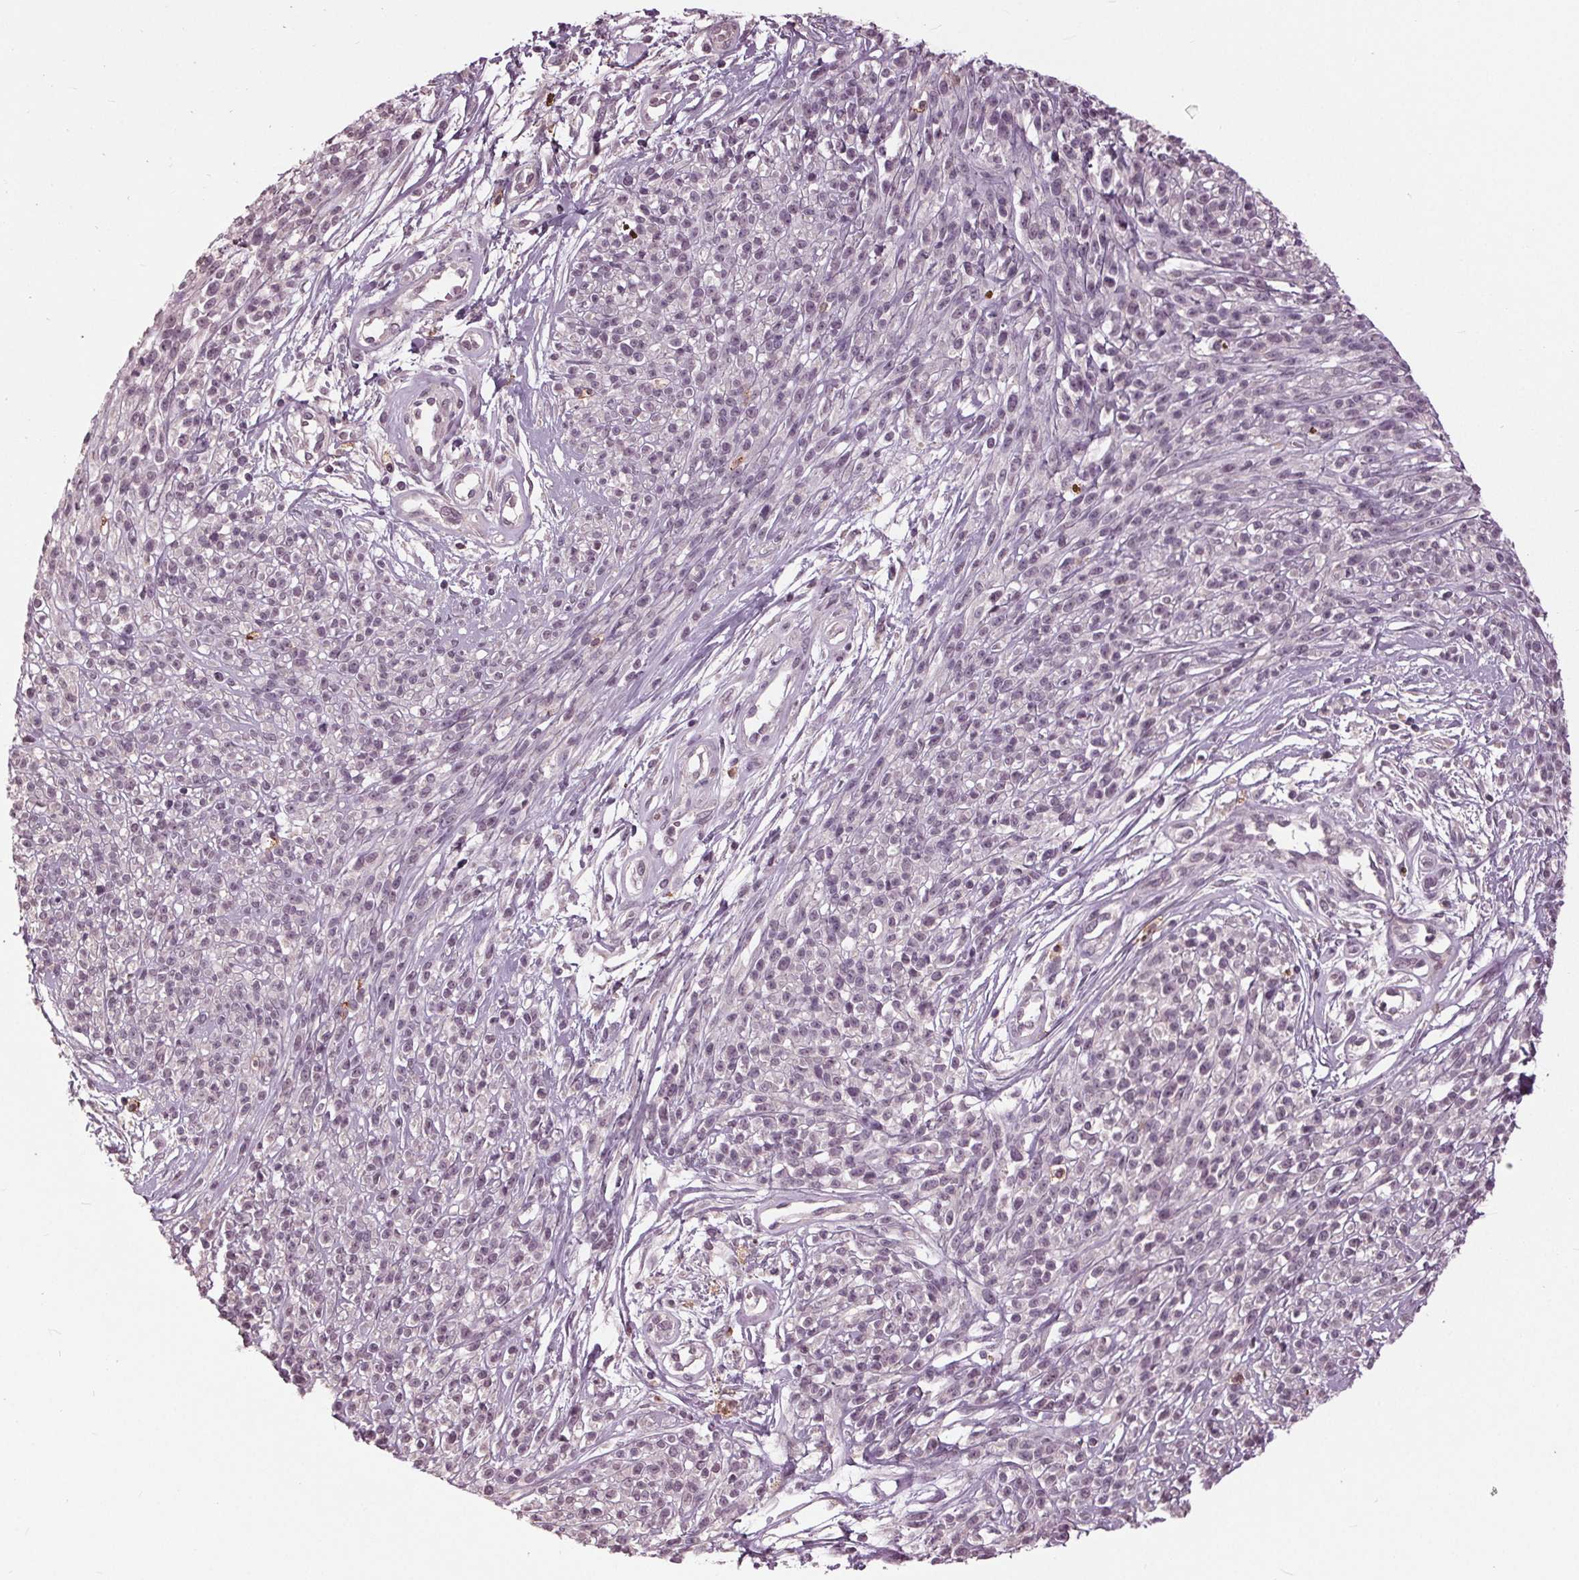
{"staining": {"intensity": "negative", "quantity": "none", "location": "none"}, "tissue": "melanoma", "cell_type": "Tumor cells", "image_type": "cancer", "snomed": [{"axis": "morphology", "description": "Malignant melanoma, NOS"}, {"axis": "topography", "description": "Skin"}, {"axis": "topography", "description": "Skin of trunk"}], "caption": "There is no significant staining in tumor cells of melanoma.", "gene": "SIGLEC6", "patient": {"sex": "male", "age": 74}}